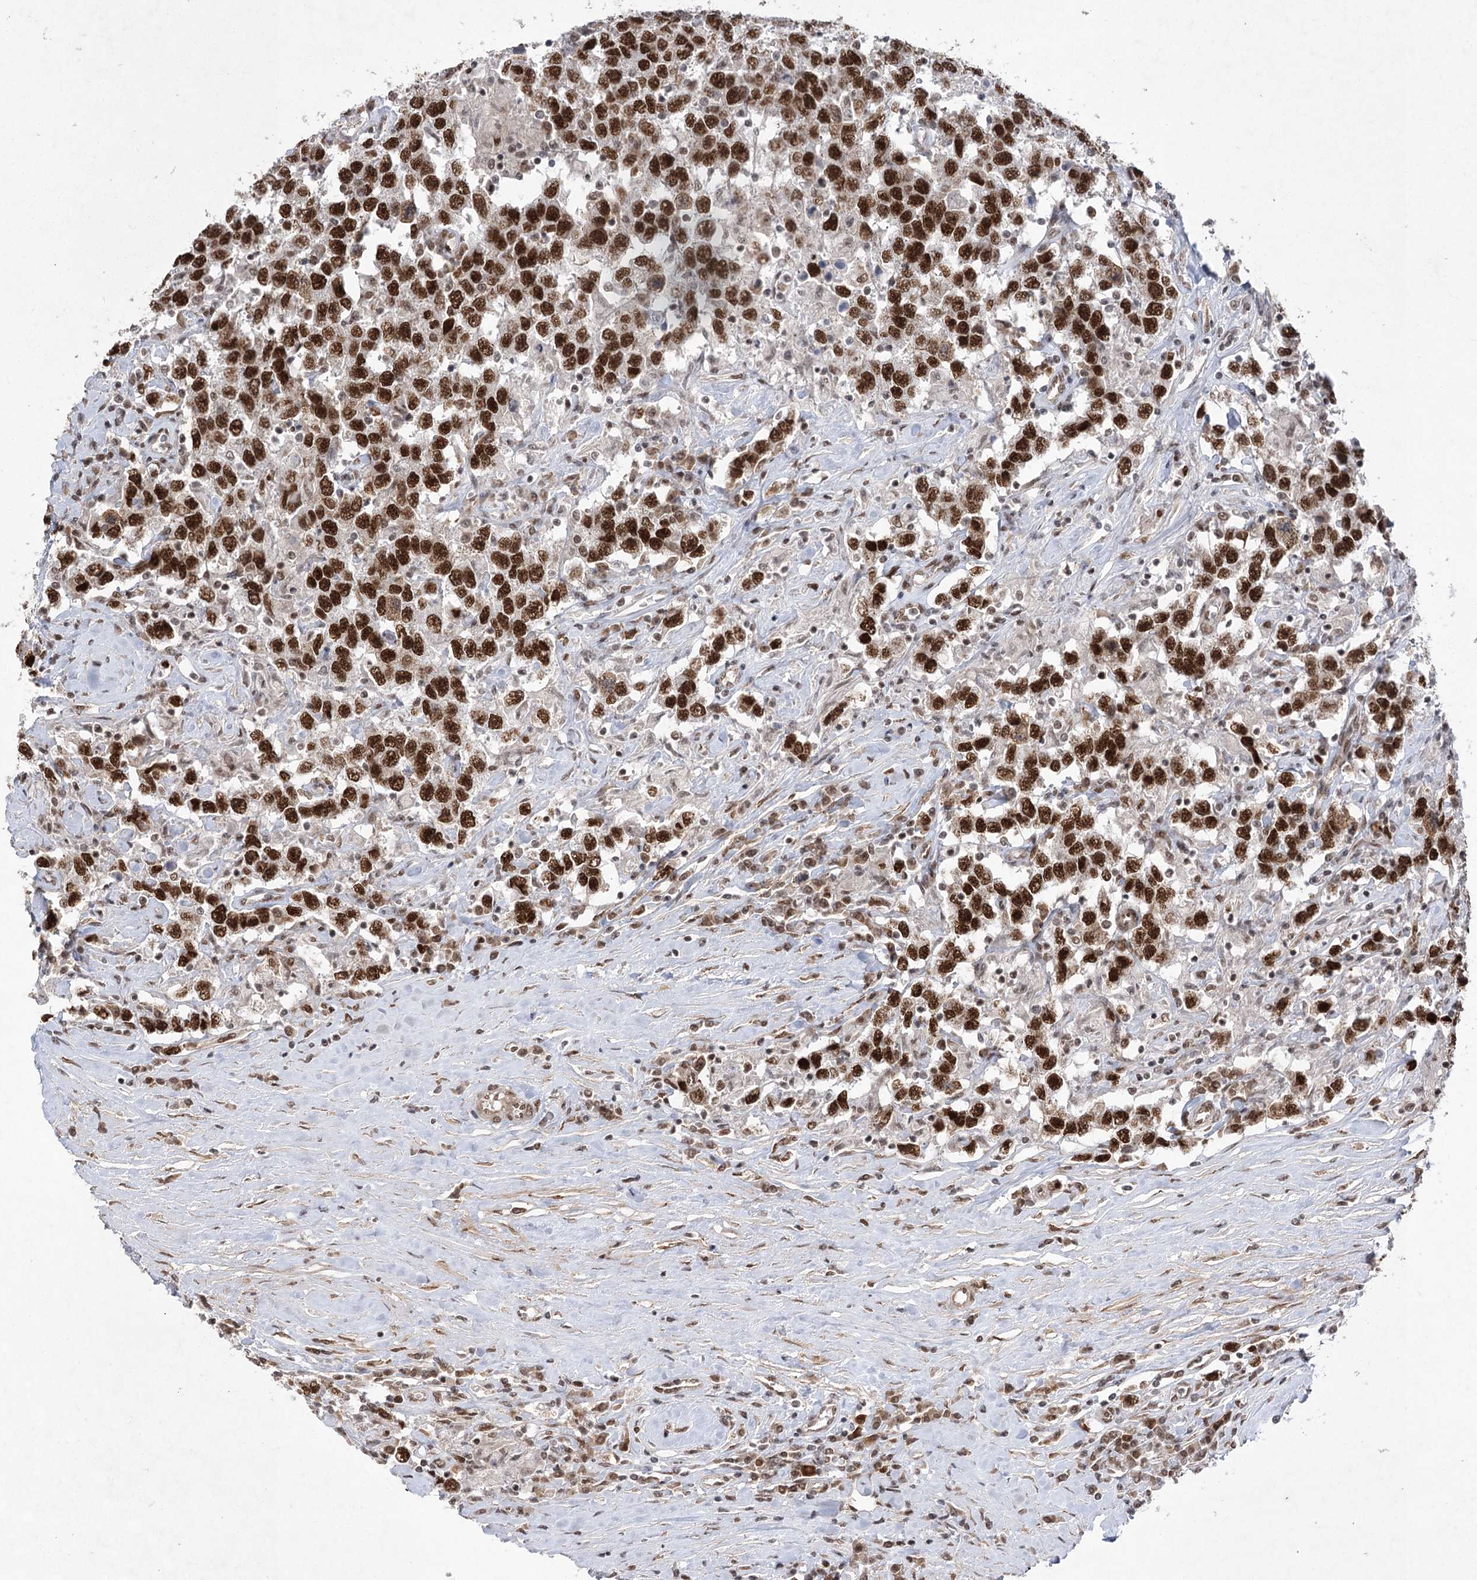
{"staining": {"intensity": "strong", "quantity": ">75%", "location": "nuclear"}, "tissue": "testis cancer", "cell_type": "Tumor cells", "image_type": "cancer", "snomed": [{"axis": "morphology", "description": "Seminoma, NOS"}, {"axis": "topography", "description": "Testis"}], "caption": "IHC of human testis cancer displays high levels of strong nuclear positivity in approximately >75% of tumor cells. (DAB (3,3'-diaminobenzidine) IHC, brown staining for protein, blue staining for nuclei).", "gene": "ZCCHC8", "patient": {"sex": "male", "age": 41}}